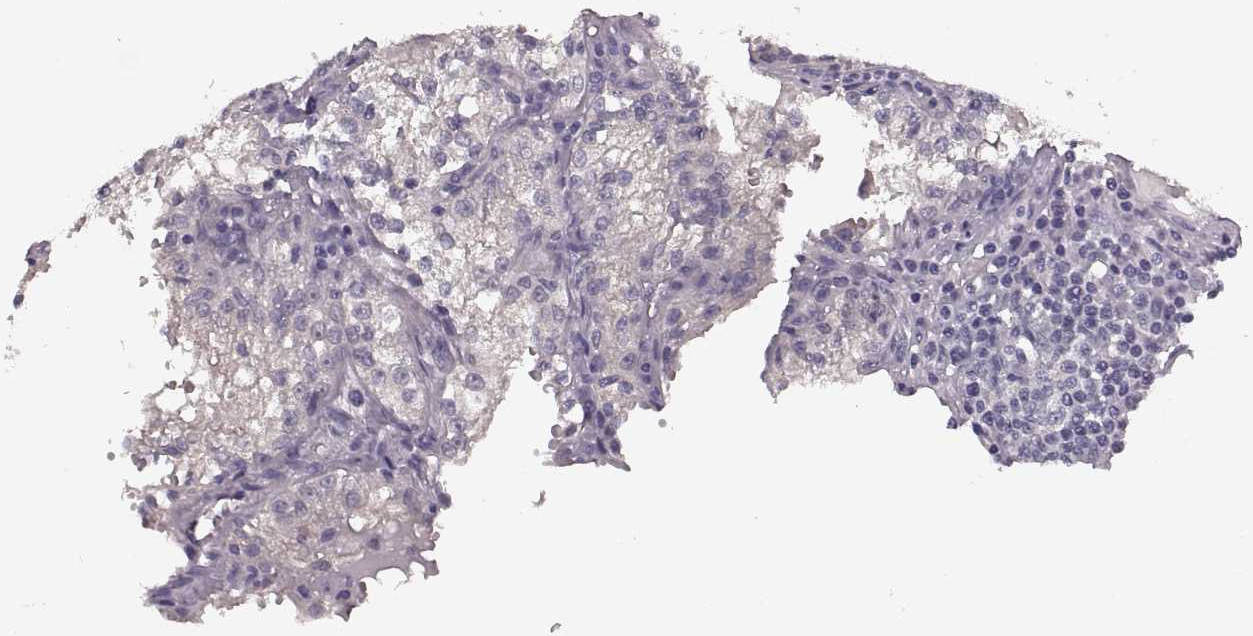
{"staining": {"intensity": "negative", "quantity": "none", "location": "none"}, "tissue": "renal cancer", "cell_type": "Tumor cells", "image_type": "cancer", "snomed": [{"axis": "morphology", "description": "Adenocarcinoma, NOS"}, {"axis": "topography", "description": "Kidney"}], "caption": "Protein analysis of adenocarcinoma (renal) reveals no significant staining in tumor cells. (Brightfield microscopy of DAB (3,3'-diaminobenzidine) immunohistochemistry at high magnification).", "gene": "CACNA1F", "patient": {"sex": "male", "age": 36}}